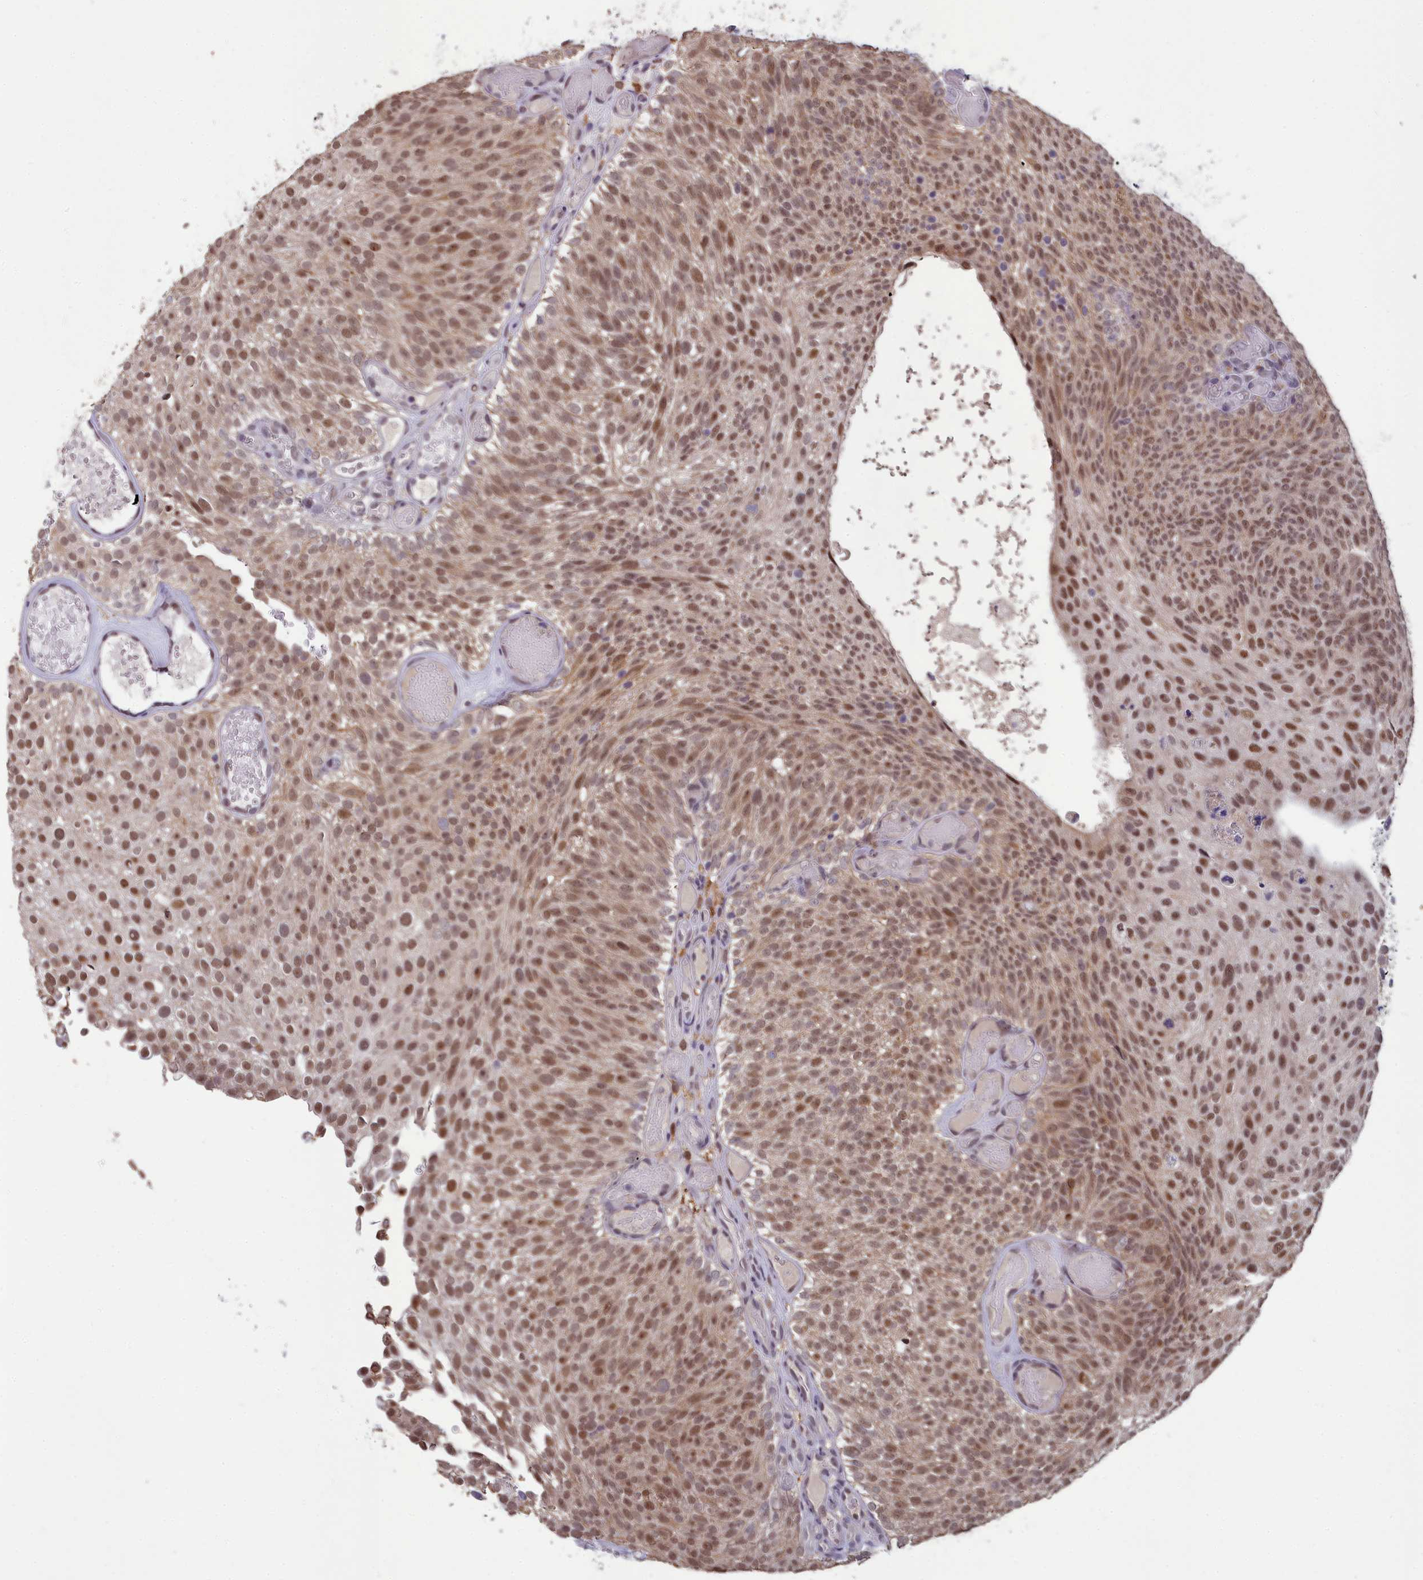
{"staining": {"intensity": "moderate", "quantity": ">75%", "location": "nuclear"}, "tissue": "urothelial cancer", "cell_type": "Tumor cells", "image_type": "cancer", "snomed": [{"axis": "morphology", "description": "Urothelial carcinoma, Low grade"}, {"axis": "topography", "description": "Urinary bladder"}], "caption": "A photomicrograph of urothelial carcinoma (low-grade) stained for a protein shows moderate nuclear brown staining in tumor cells.", "gene": "MT-CO3", "patient": {"sex": "male", "age": 78}}